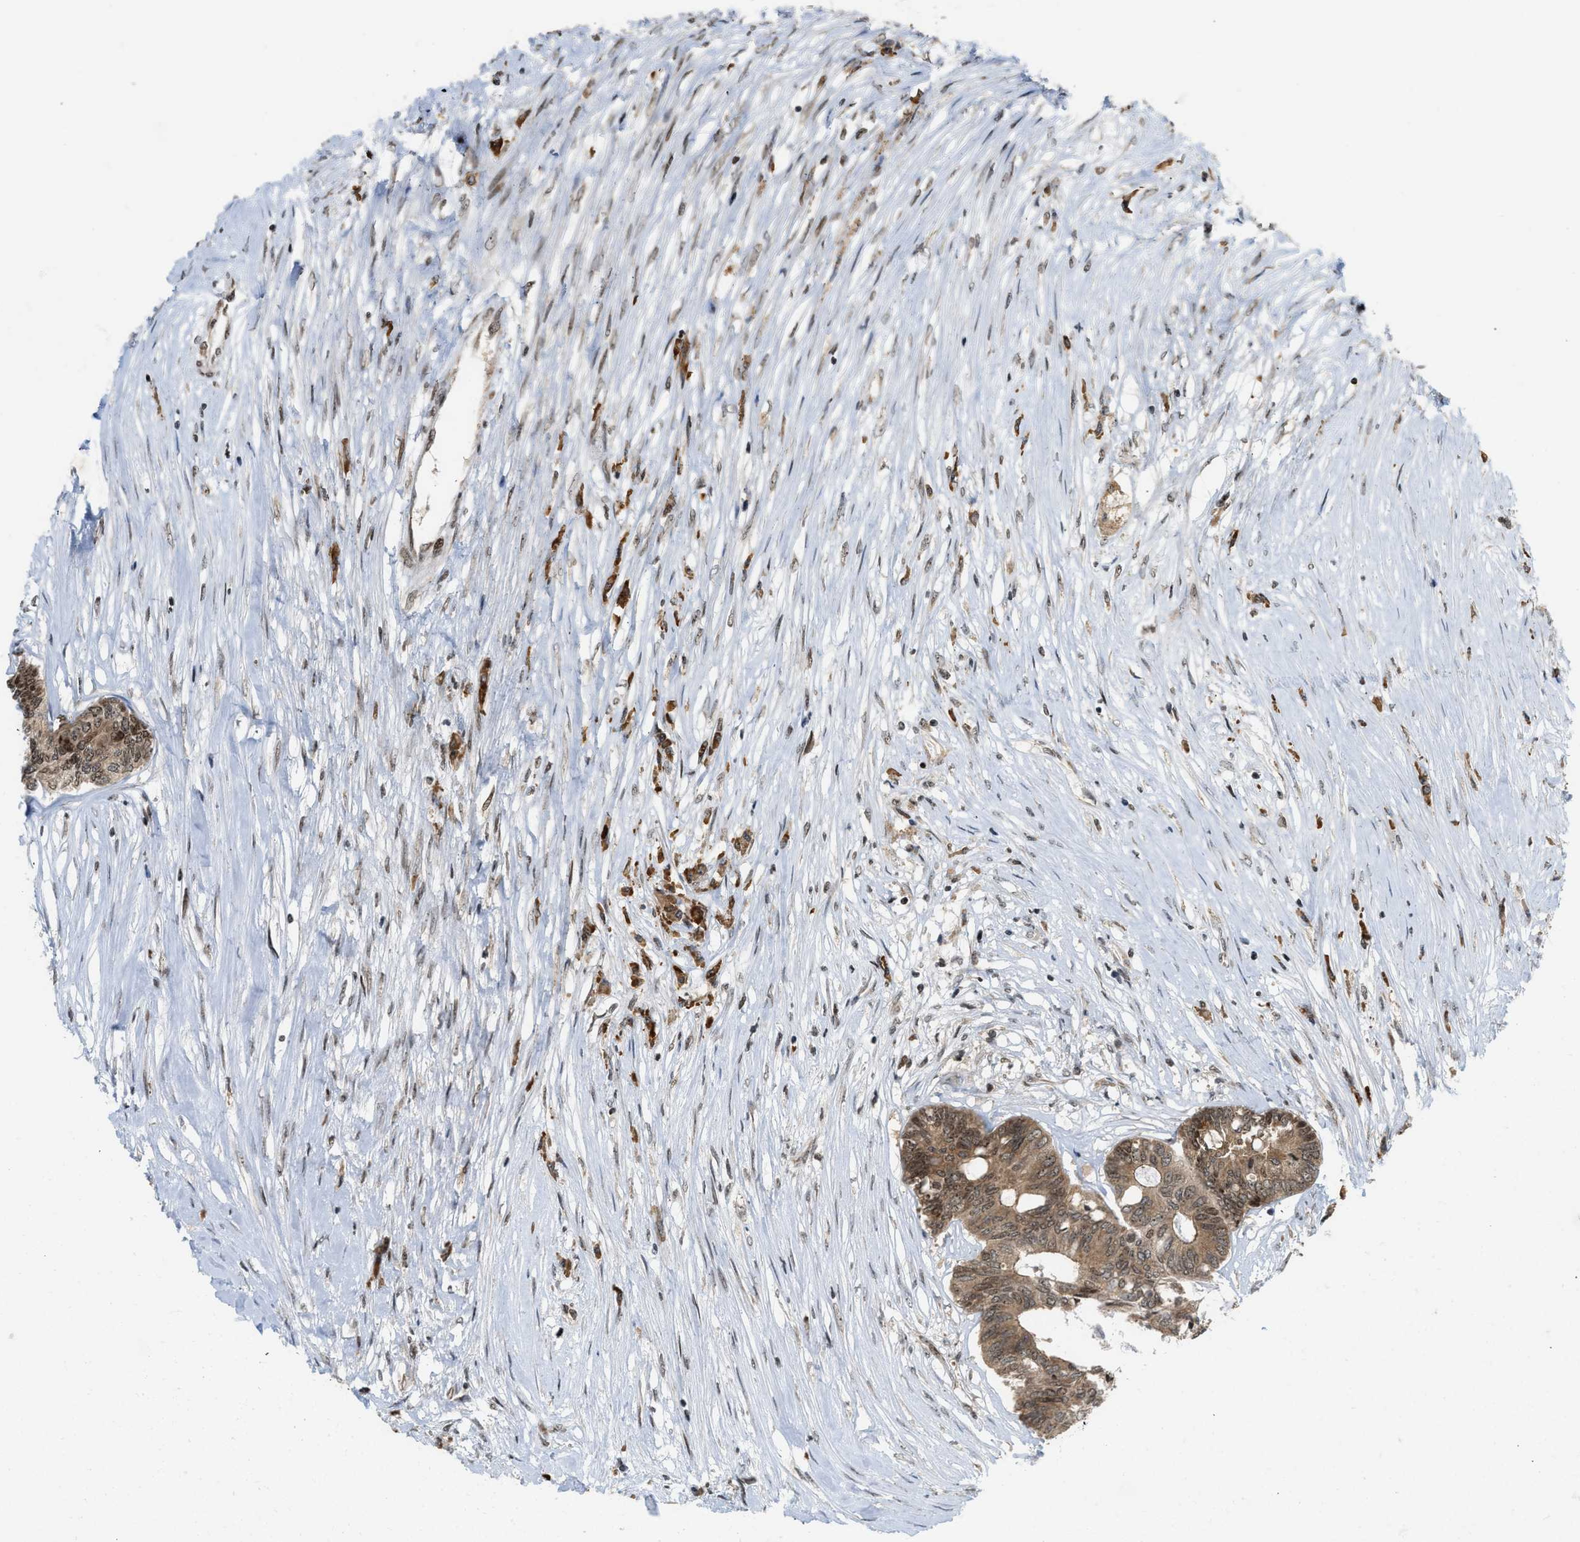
{"staining": {"intensity": "strong", "quantity": "<25%", "location": "cytoplasmic/membranous,nuclear"}, "tissue": "colorectal cancer", "cell_type": "Tumor cells", "image_type": "cancer", "snomed": [{"axis": "morphology", "description": "Adenocarcinoma, NOS"}, {"axis": "topography", "description": "Rectum"}], "caption": "Colorectal adenocarcinoma was stained to show a protein in brown. There is medium levels of strong cytoplasmic/membranous and nuclear expression in approximately <25% of tumor cells. The protein of interest is shown in brown color, while the nuclei are stained blue.", "gene": "ZNF22", "patient": {"sex": "male", "age": 63}}